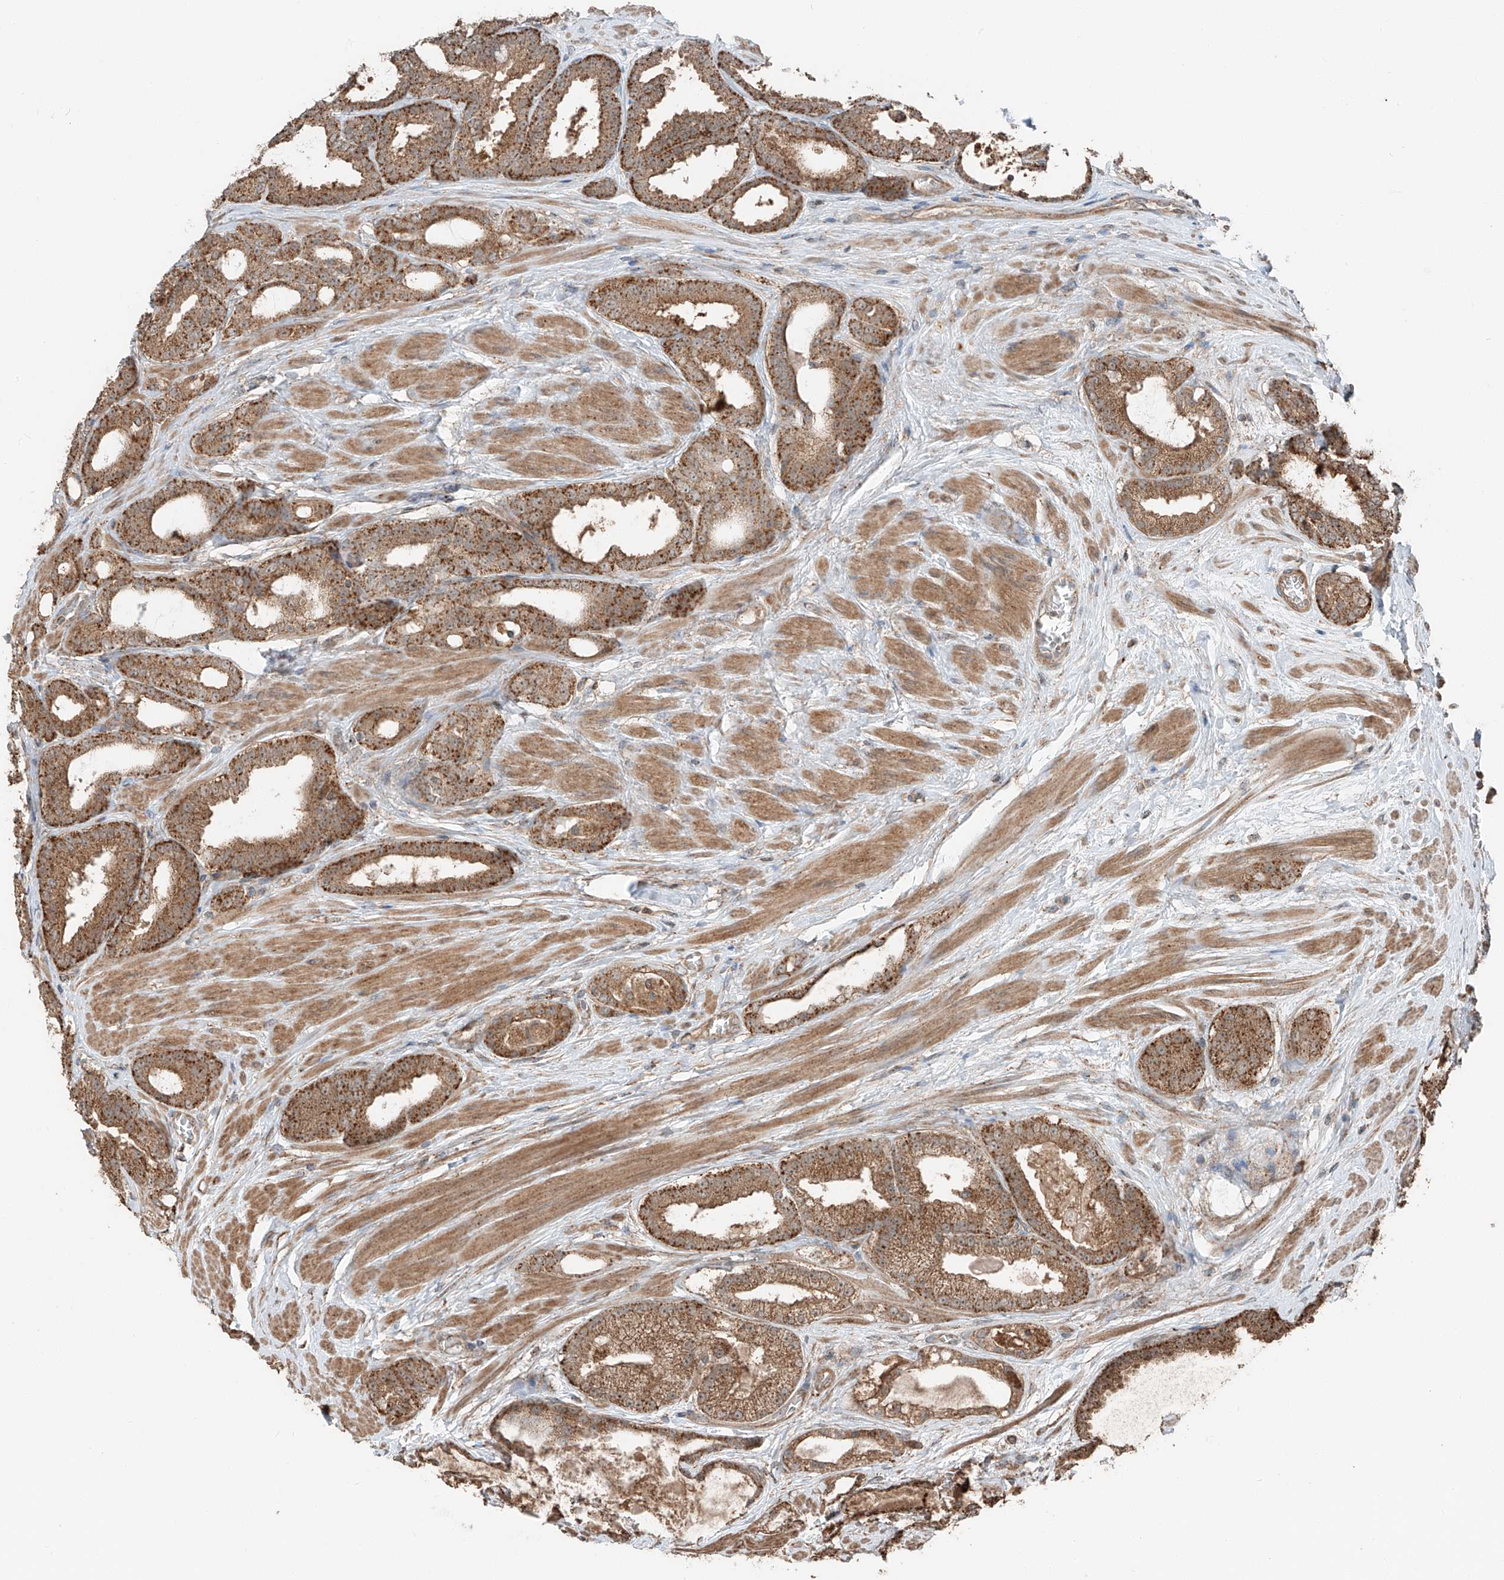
{"staining": {"intensity": "moderate", "quantity": ">75%", "location": "cytoplasmic/membranous"}, "tissue": "prostate cancer", "cell_type": "Tumor cells", "image_type": "cancer", "snomed": [{"axis": "morphology", "description": "Adenocarcinoma, High grade"}, {"axis": "topography", "description": "Prostate"}], "caption": "A high-resolution histopathology image shows immunohistochemistry staining of adenocarcinoma (high-grade) (prostate), which displays moderate cytoplasmic/membranous expression in about >75% of tumor cells. The protein of interest is shown in brown color, while the nuclei are stained blue.", "gene": "CEP162", "patient": {"sex": "male", "age": 60}}